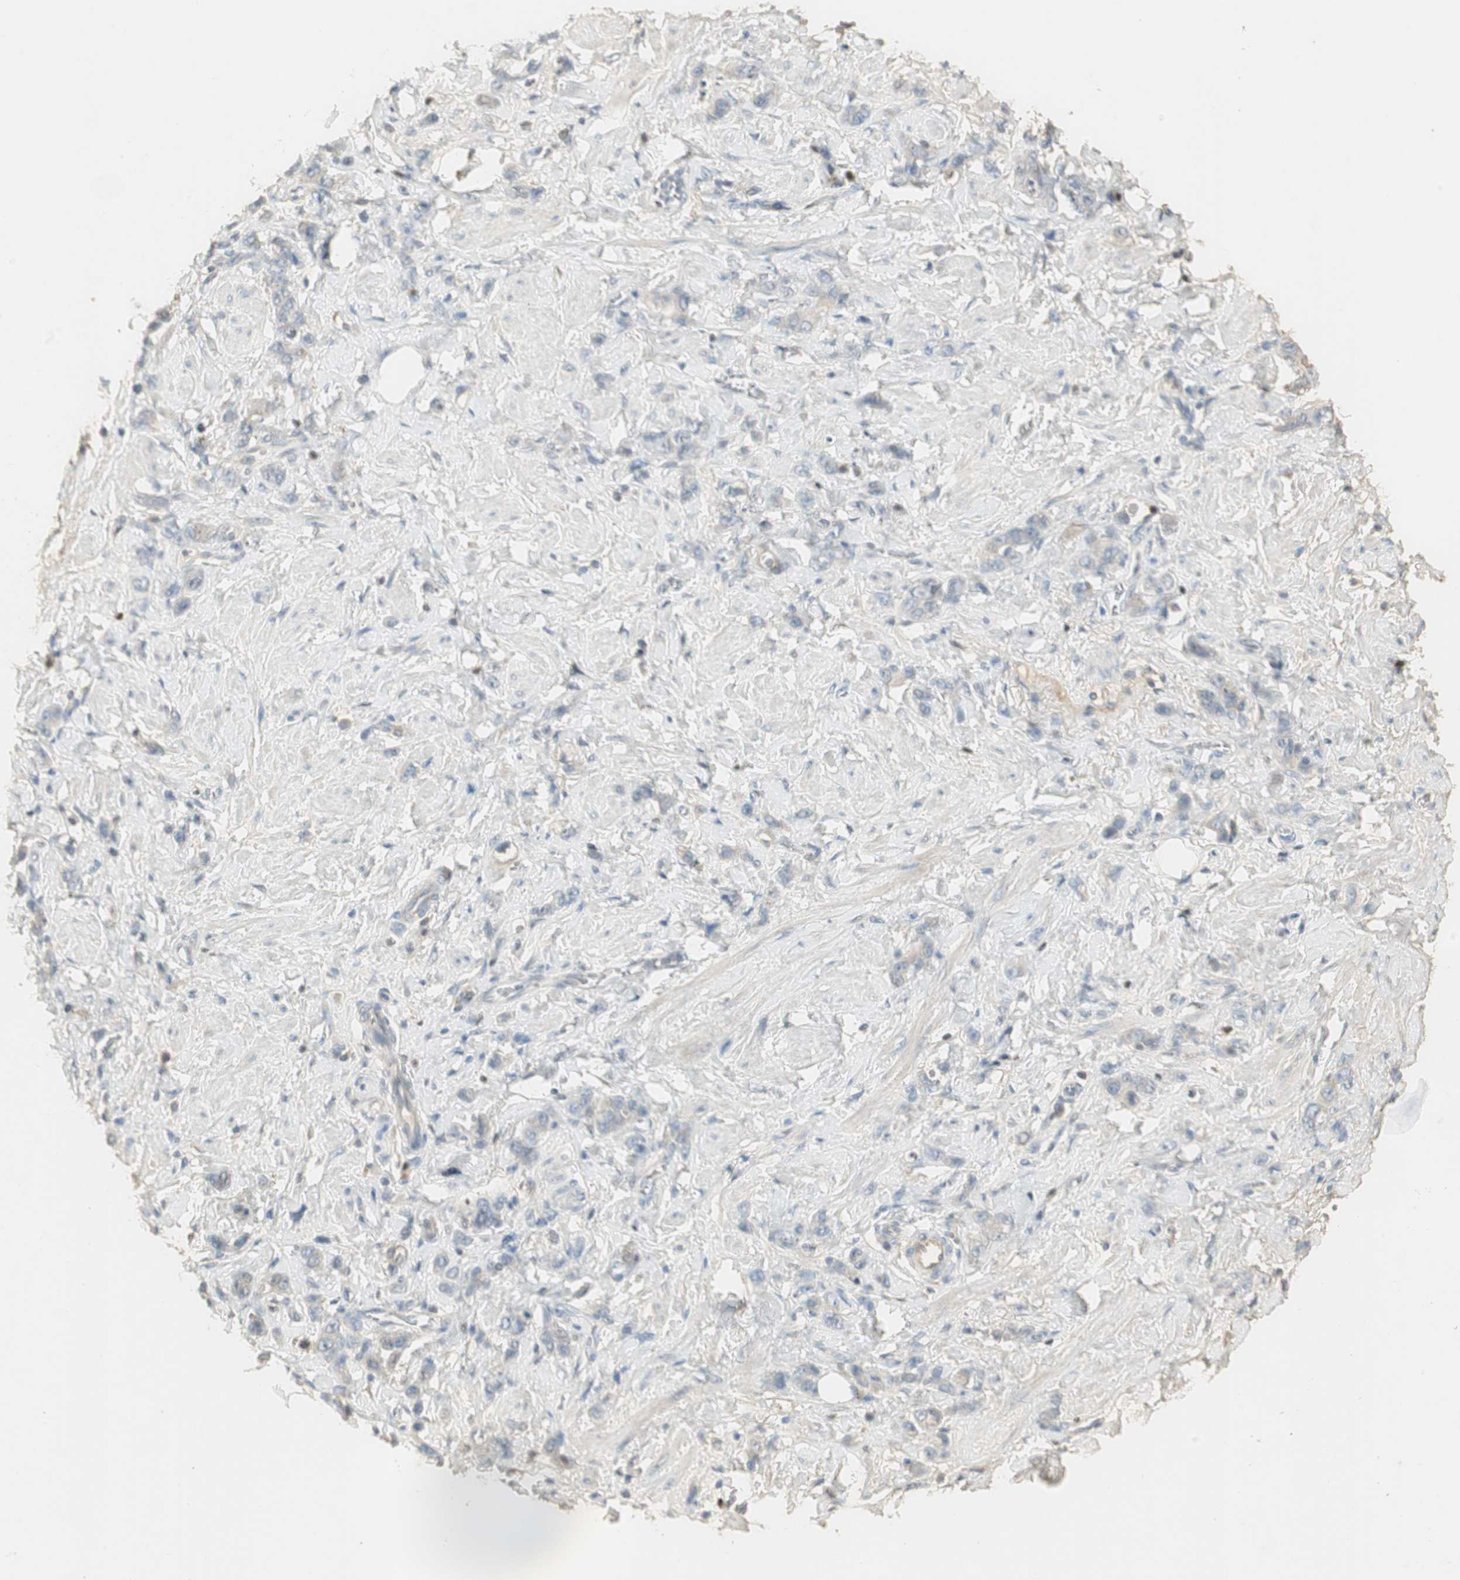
{"staining": {"intensity": "negative", "quantity": "none", "location": "none"}, "tissue": "stomach cancer", "cell_type": "Tumor cells", "image_type": "cancer", "snomed": [{"axis": "morphology", "description": "Adenocarcinoma, NOS"}, {"axis": "topography", "description": "Stomach"}], "caption": "Histopathology image shows no protein expression in tumor cells of stomach cancer tissue.", "gene": "RUNX2", "patient": {"sex": "male", "age": 82}}